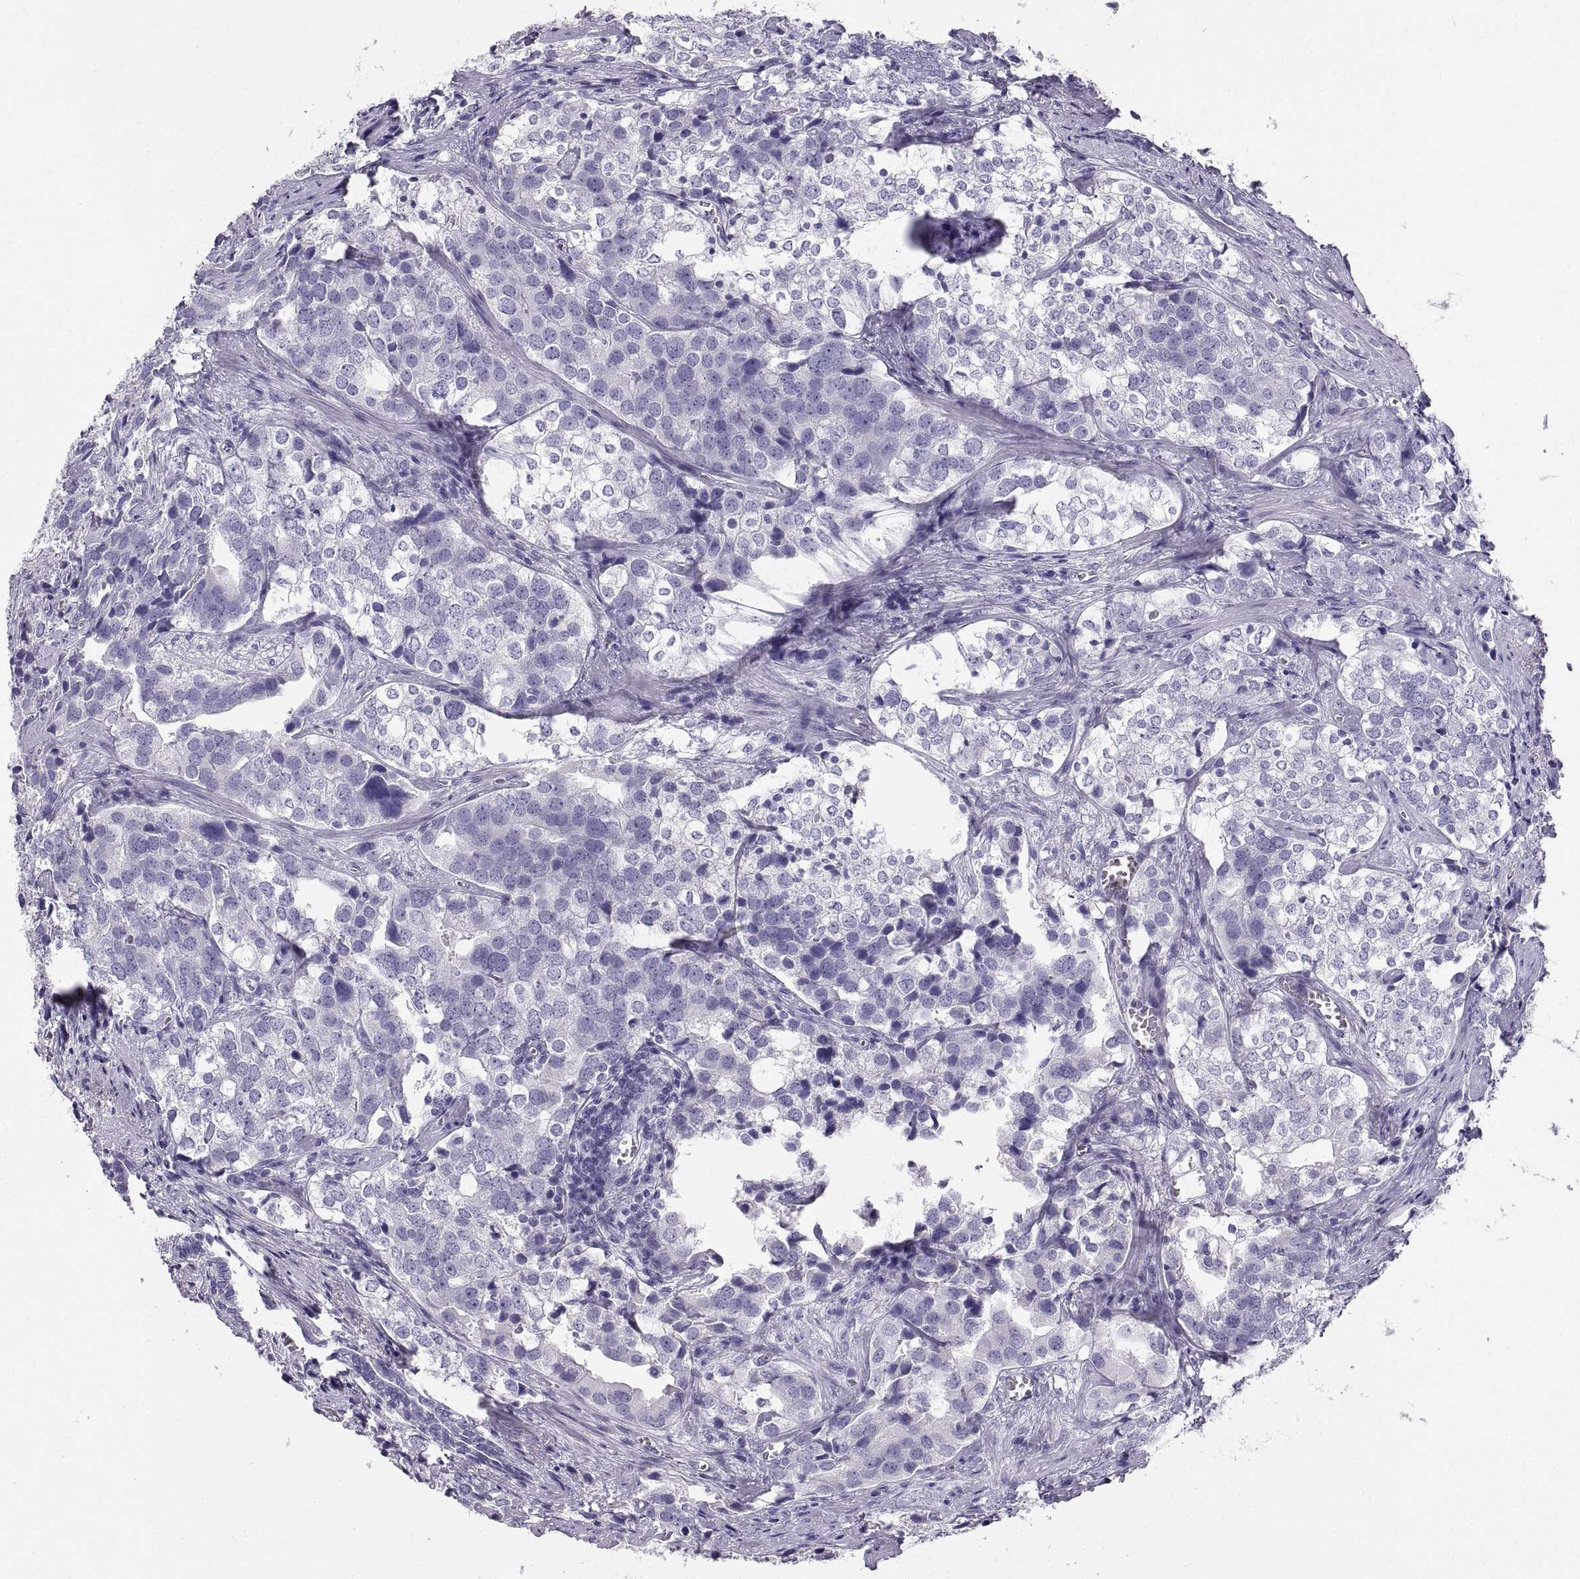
{"staining": {"intensity": "negative", "quantity": "none", "location": "none"}, "tissue": "prostate cancer", "cell_type": "Tumor cells", "image_type": "cancer", "snomed": [{"axis": "morphology", "description": "Adenocarcinoma, NOS"}, {"axis": "topography", "description": "Prostate and seminal vesicle, NOS"}], "caption": "High magnification brightfield microscopy of adenocarcinoma (prostate) stained with DAB (brown) and counterstained with hematoxylin (blue): tumor cells show no significant expression.", "gene": "RLBP1", "patient": {"sex": "male", "age": 63}}